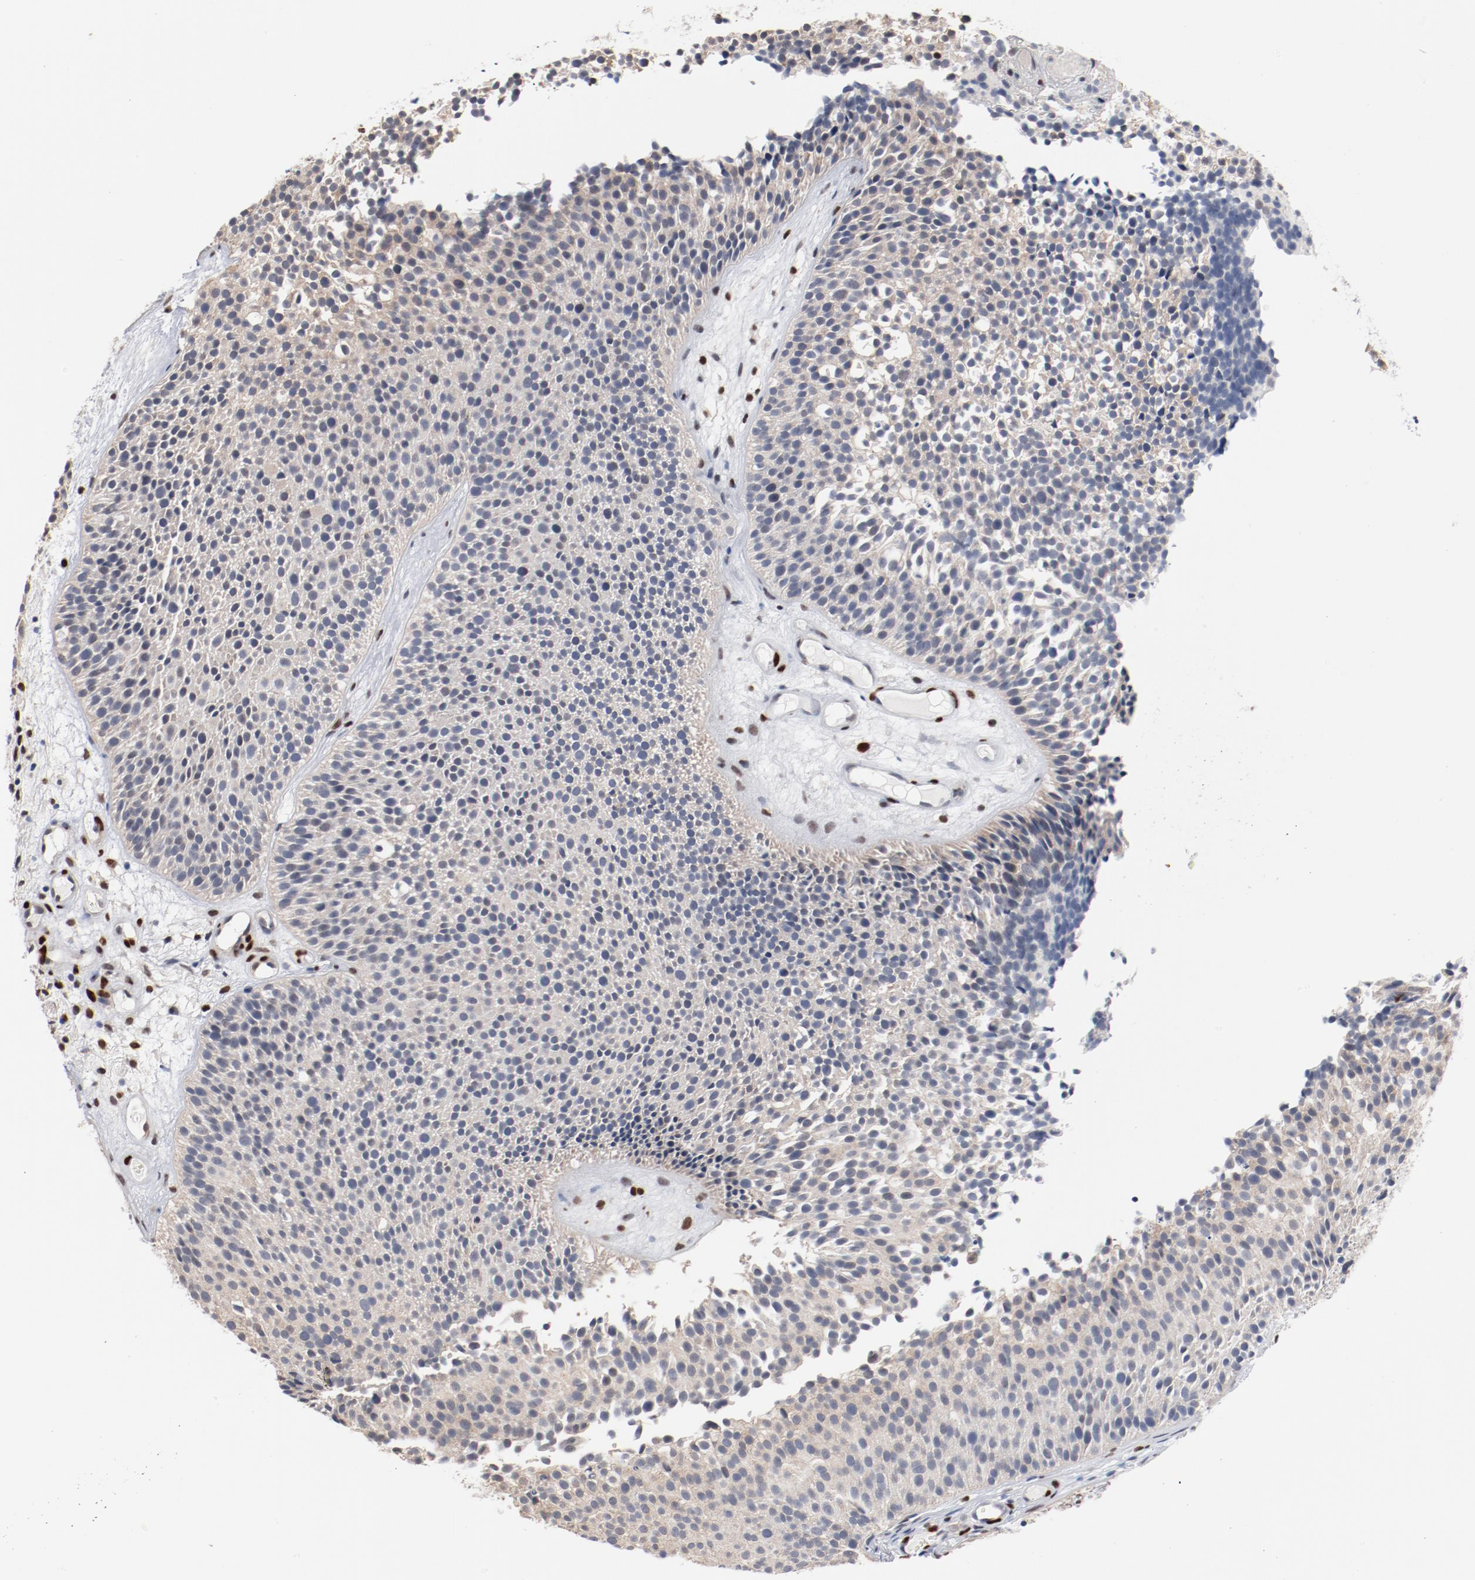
{"staining": {"intensity": "negative", "quantity": "none", "location": "none"}, "tissue": "urothelial cancer", "cell_type": "Tumor cells", "image_type": "cancer", "snomed": [{"axis": "morphology", "description": "Urothelial carcinoma, Low grade"}, {"axis": "topography", "description": "Urinary bladder"}], "caption": "DAB (3,3'-diaminobenzidine) immunohistochemical staining of urothelial carcinoma (low-grade) exhibits no significant positivity in tumor cells.", "gene": "ZEB2", "patient": {"sex": "male", "age": 85}}